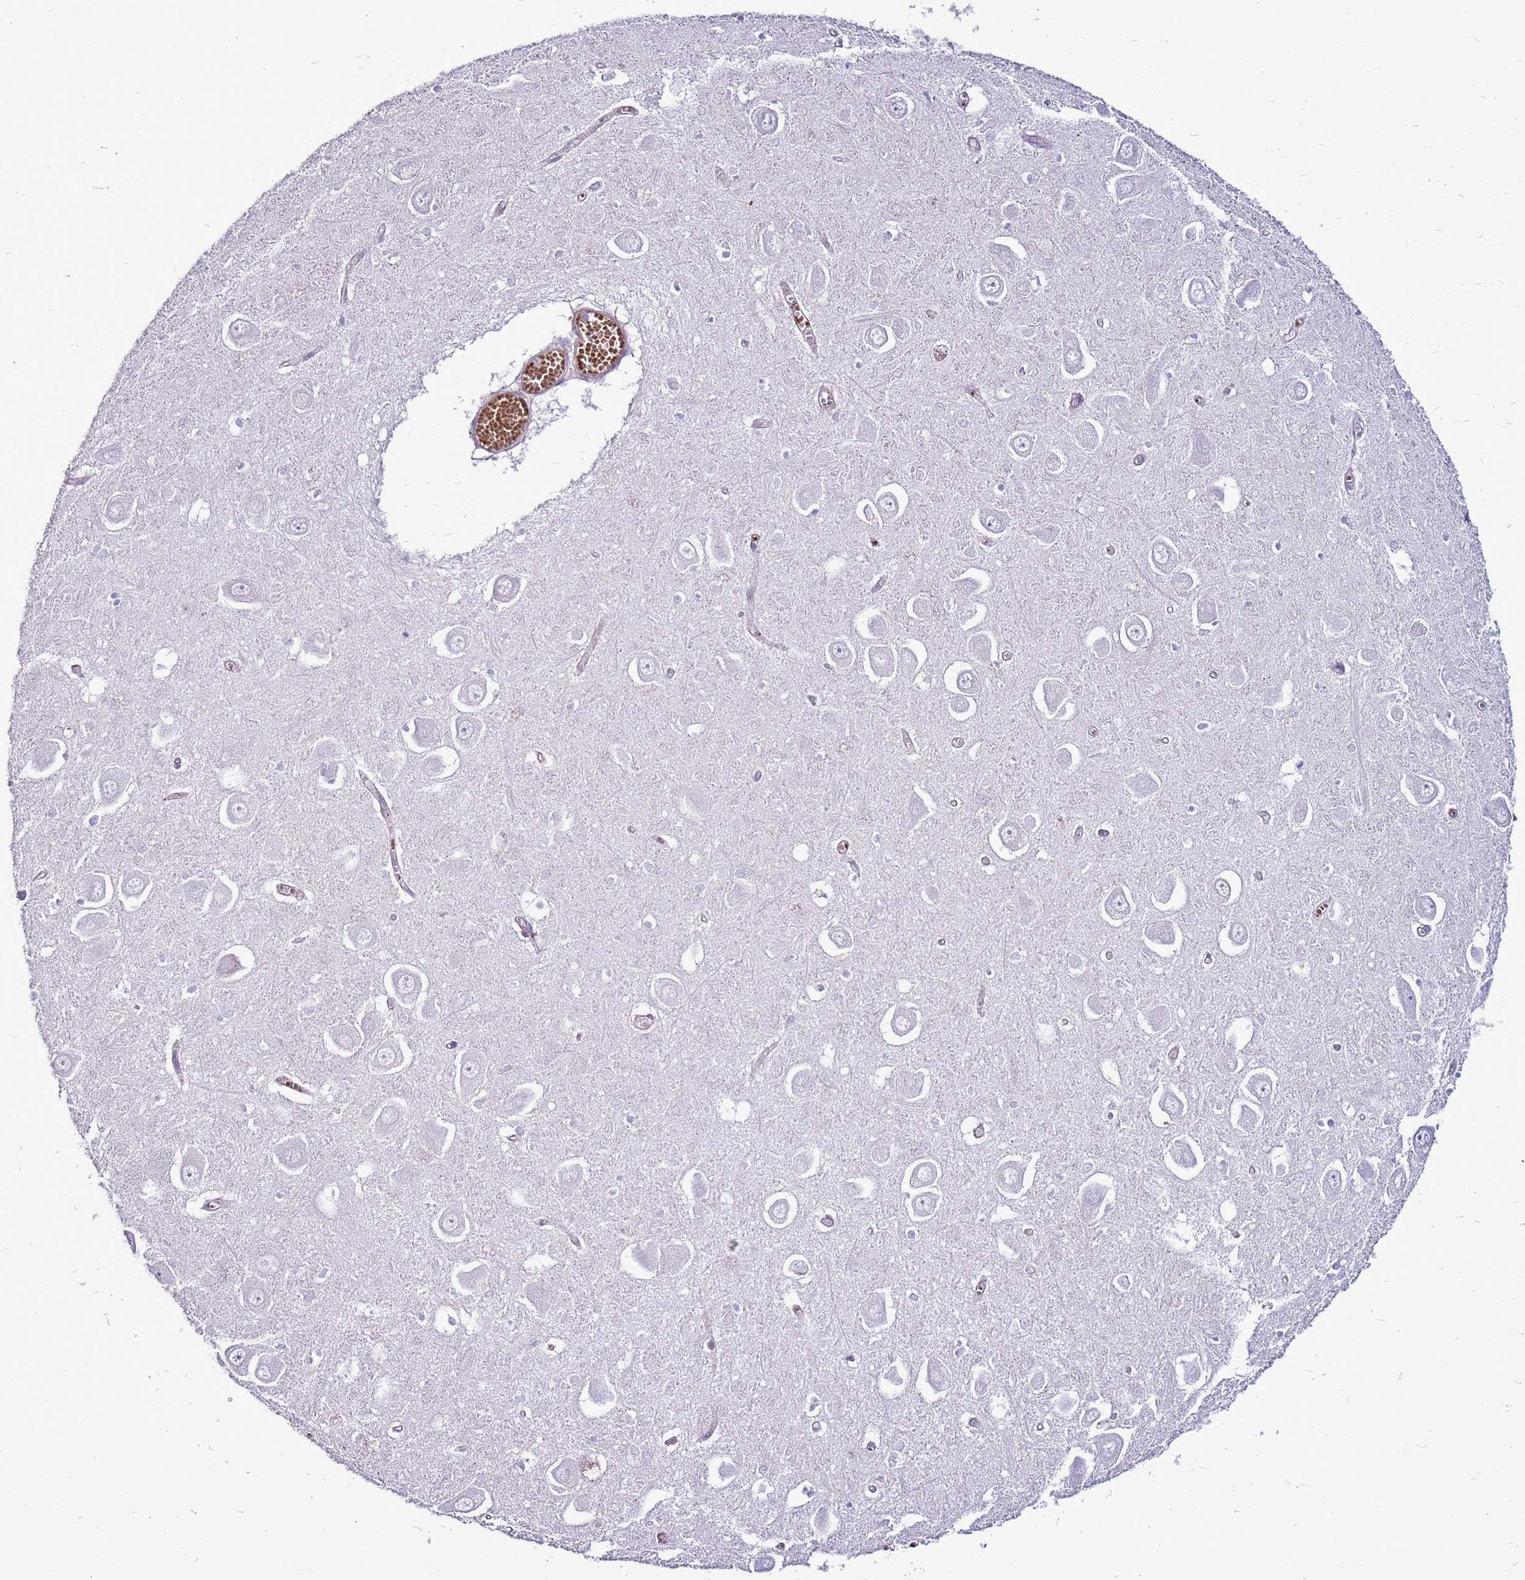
{"staining": {"intensity": "negative", "quantity": "none", "location": "none"}, "tissue": "hippocampus", "cell_type": "Glial cells", "image_type": "normal", "snomed": [{"axis": "morphology", "description": "Normal tissue, NOS"}, {"axis": "topography", "description": "Hippocampus"}], "caption": "Immunohistochemistry histopathology image of benign human hippocampus stained for a protein (brown), which demonstrates no positivity in glial cells. (Immunohistochemistry (ihc), brightfield microscopy, high magnification).", "gene": "CHAC2", "patient": {"sex": "male", "age": 70}}